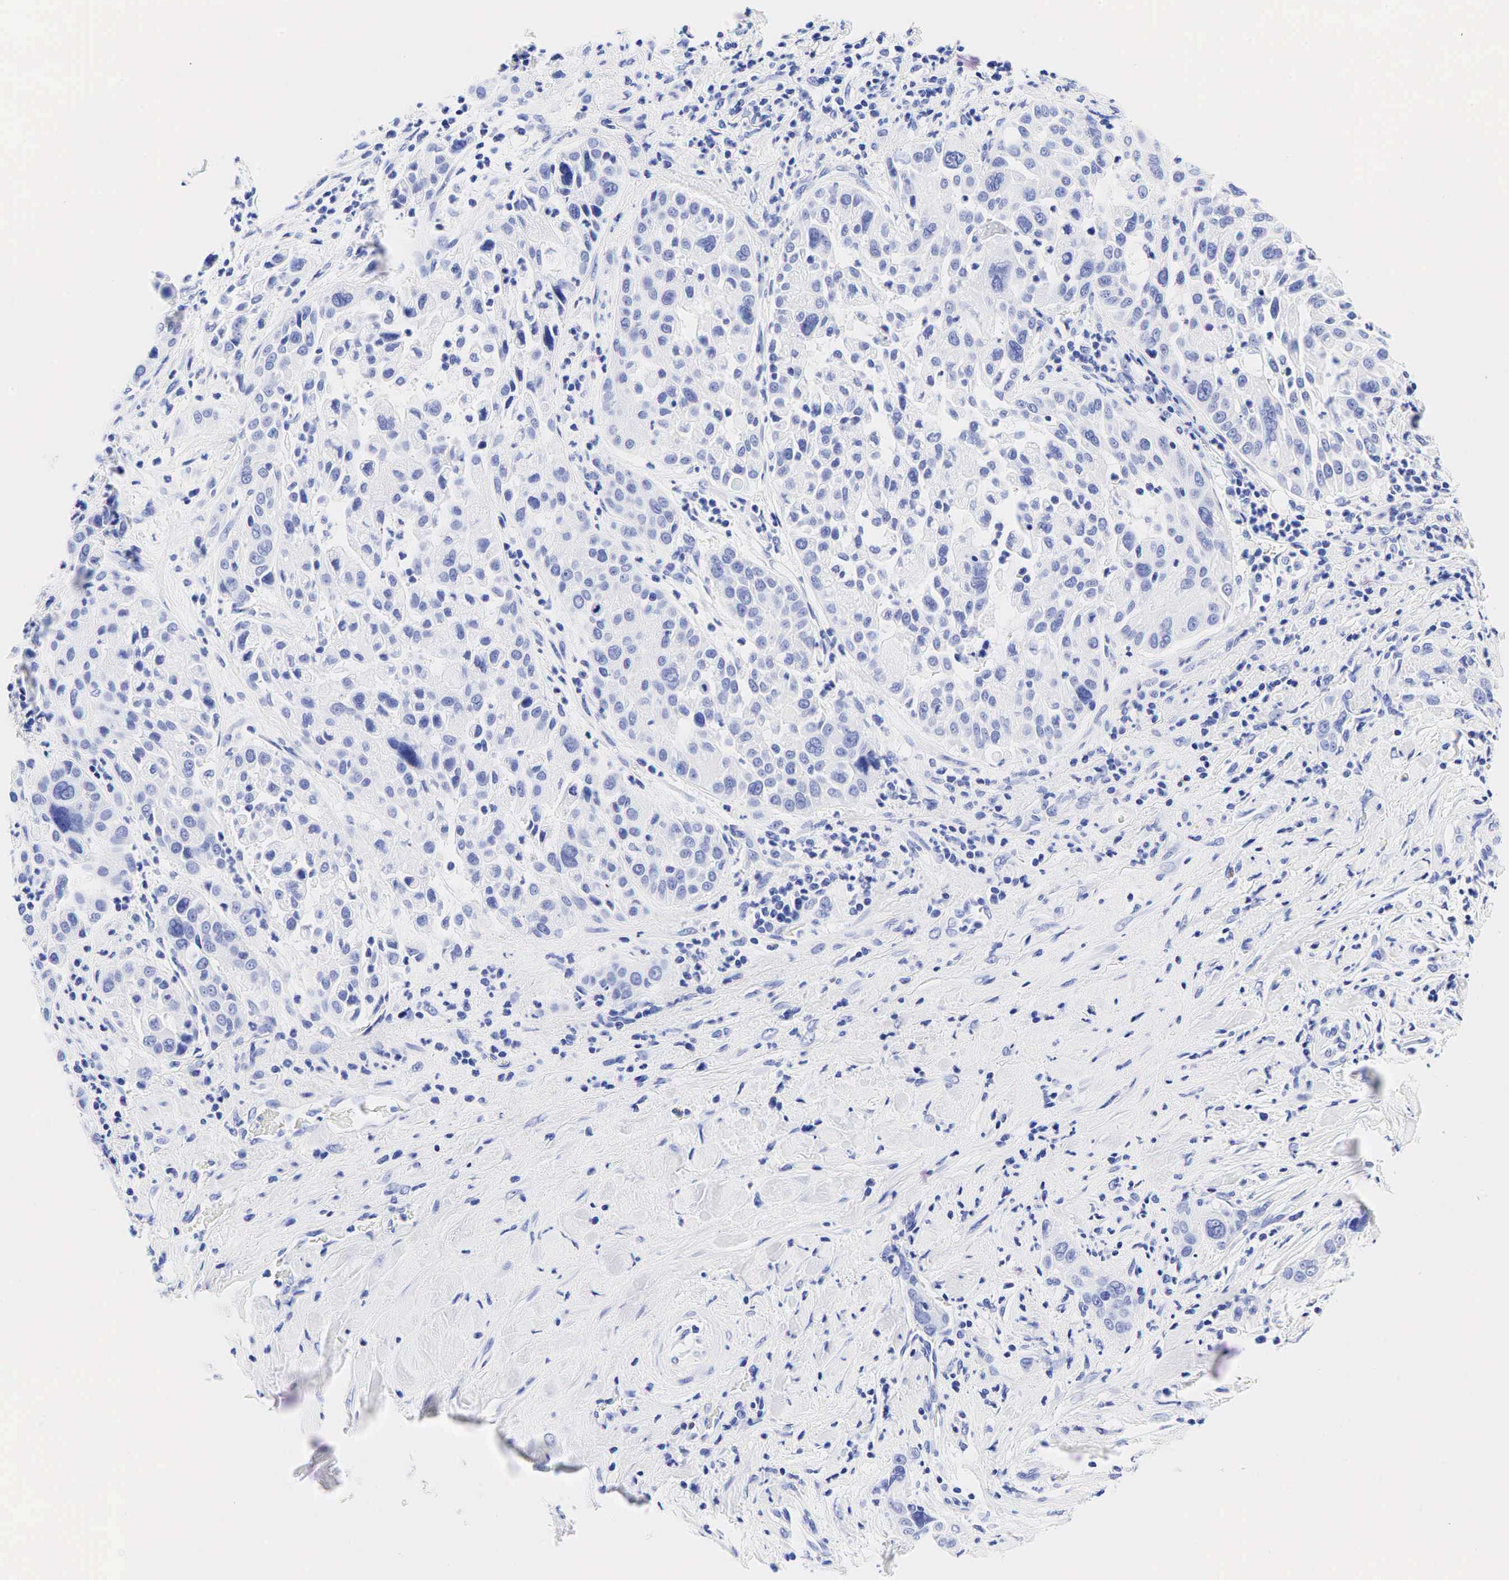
{"staining": {"intensity": "negative", "quantity": "none", "location": "none"}, "tissue": "pancreatic cancer", "cell_type": "Tumor cells", "image_type": "cancer", "snomed": [{"axis": "morphology", "description": "Adenocarcinoma, NOS"}, {"axis": "topography", "description": "Pancreas"}], "caption": "The image reveals no significant expression in tumor cells of pancreatic cancer.", "gene": "ESR1", "patient": {"sex": "female", "age": 52}}